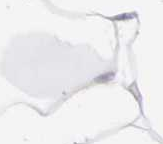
{"staining": {"intensity": "negative", "quantity": "none", "location": "none"}, "tissue": "adipose tissue", "cell_type": "Adipocytes", "image_type": "normal", "snomed": [{"axis": "morphology", "description": "Normal tissue, NOS"}, {"axis": "morphology", "description": "Duct carcinoma"}, {"axis": "topography", "description": "Breast"}, {"axis": "topography", "description": "Adipose tissue"}], "caption": "The immunohistochemistry (IHC) image has no significant positivity in adipocytes of adipose tissue. (DAB (3,3'-diaminobenzidine) immunohistochemistry with hematoxylin counter stain).", "gene": "CNTN2", "patient": {"sex": "female", "age": 37}}